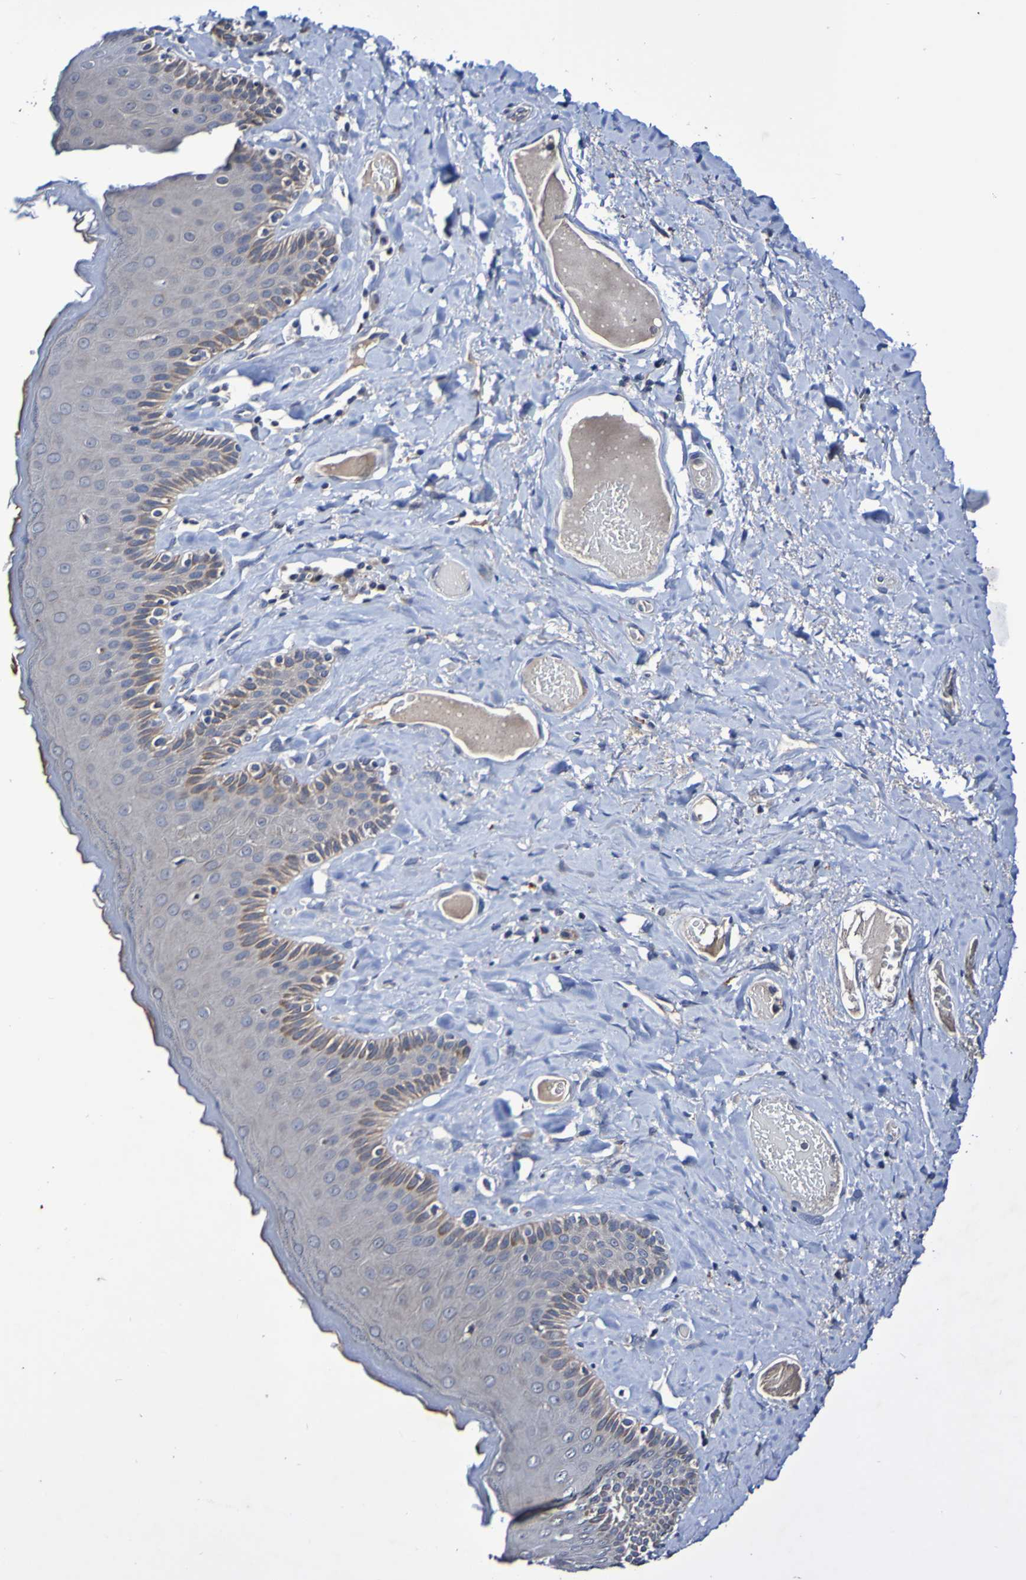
{"staining": {"intensity": "weak", "quantity": "<25%", "location": "cytoplasmic/membranous"}, "tissue": "skin", "cell_type": "Epidermal cells", "image_type": "normal", "snomed": [{"axis": "morphology", "description": "Normal tissue, NOS"}, {"axis": "topography", "description": "Anal"}], "caption": "Protein analysis of benign skin shows no significant positivity in epidermal cells. The staining is performed using DAB brown chromogen with nuclei counter-stained in using hematoxylin.", "gene": "PTP4A2", "patient": {"sex": "male", "age": 69}}